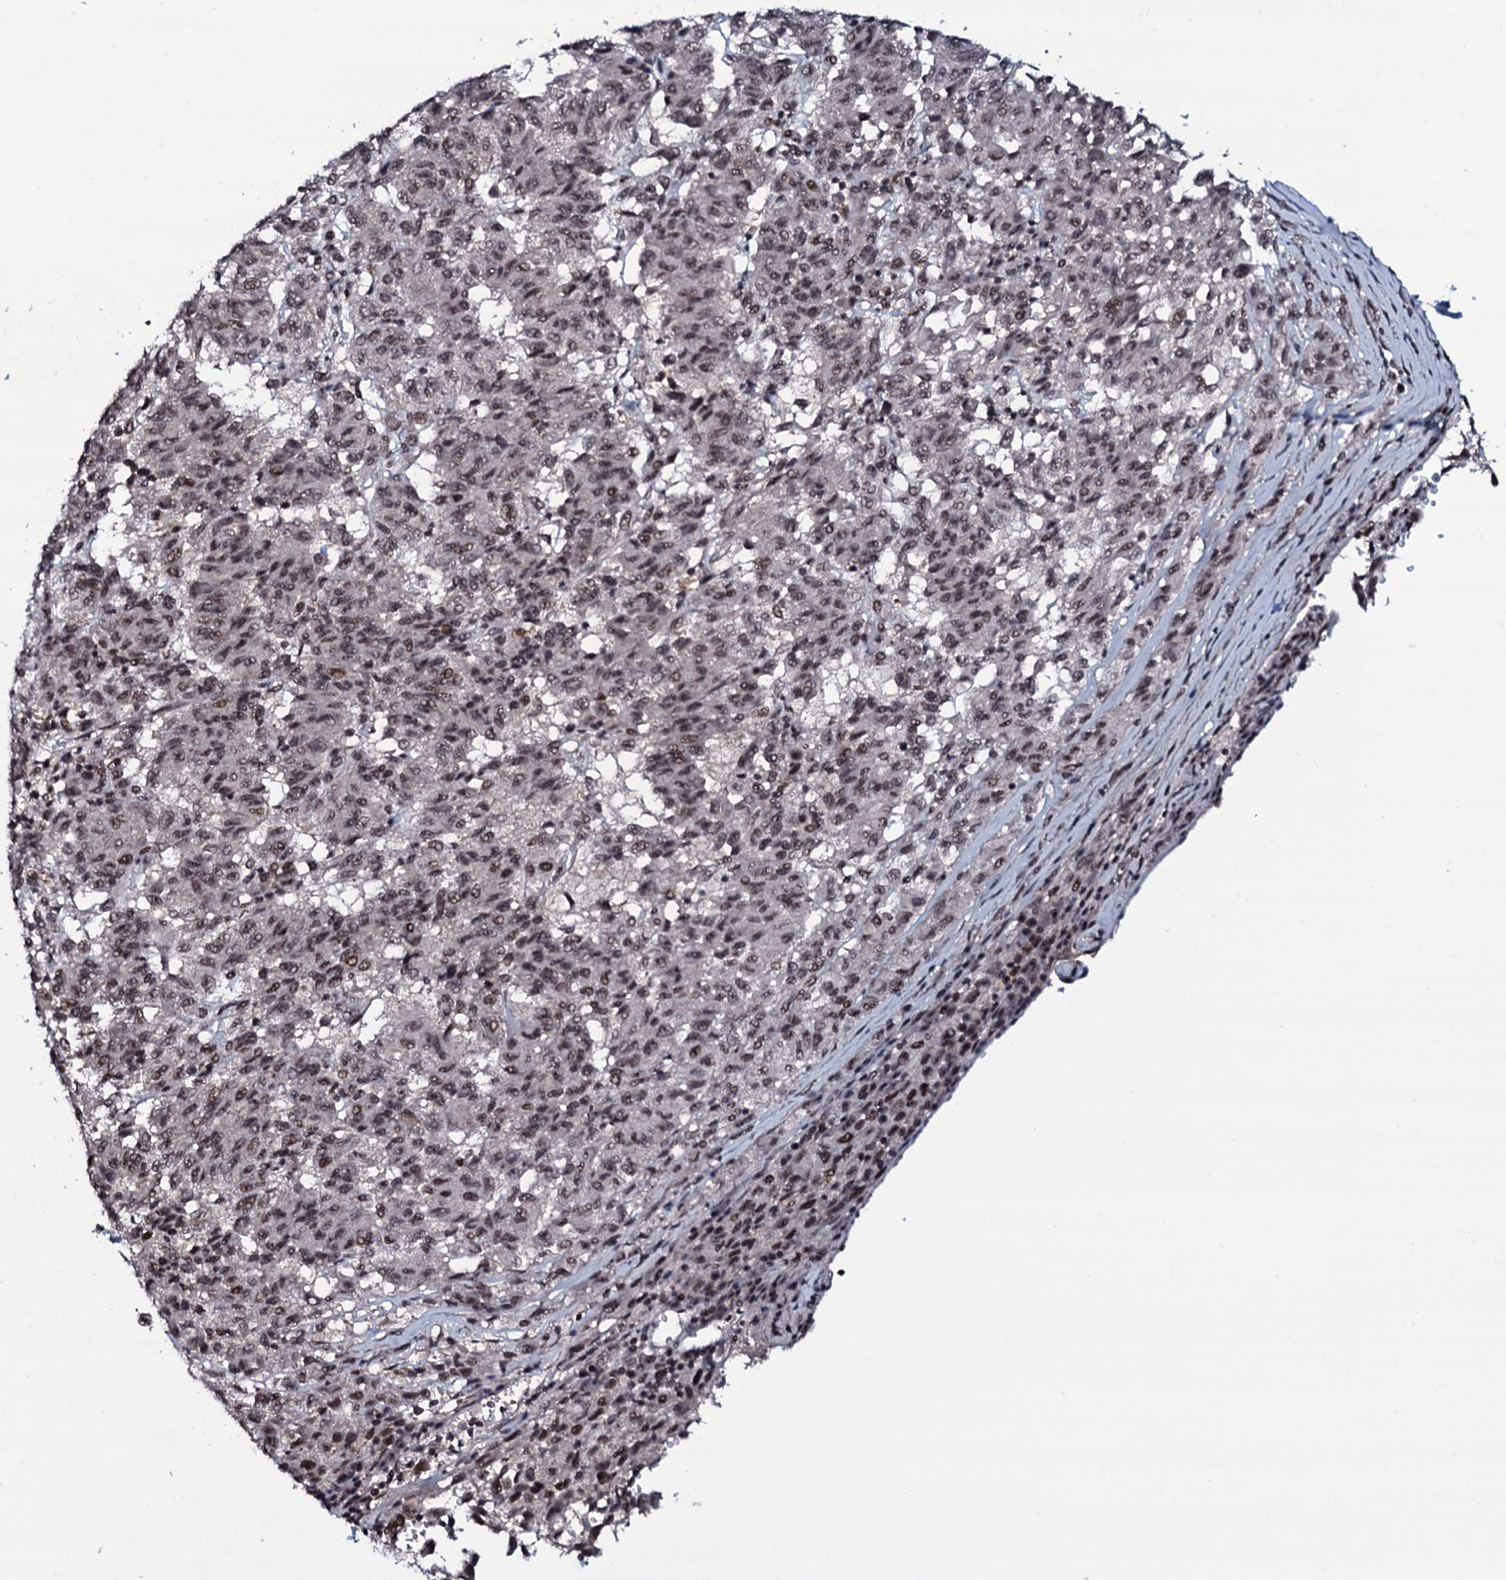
{"staining": {"intensity": "weak", "quantity": ">75%", "location": "nuclear"}, "tissue": "melanoma", "cell_type": "Tumor cells", "image_type": "cancer", "snomed": [{"axis": "morphology", "description": "Malignant melanoma, Metastatic site"}, {"axis": "topography", "description": "Lung"}], "caption": "This micrograph displays IHC staining of human melanoma, with low weak nuclear positivity in approximately >75% of tumor cells.", "gene": "PRPF18", "patient": {"sex": "male", "age": 64}}